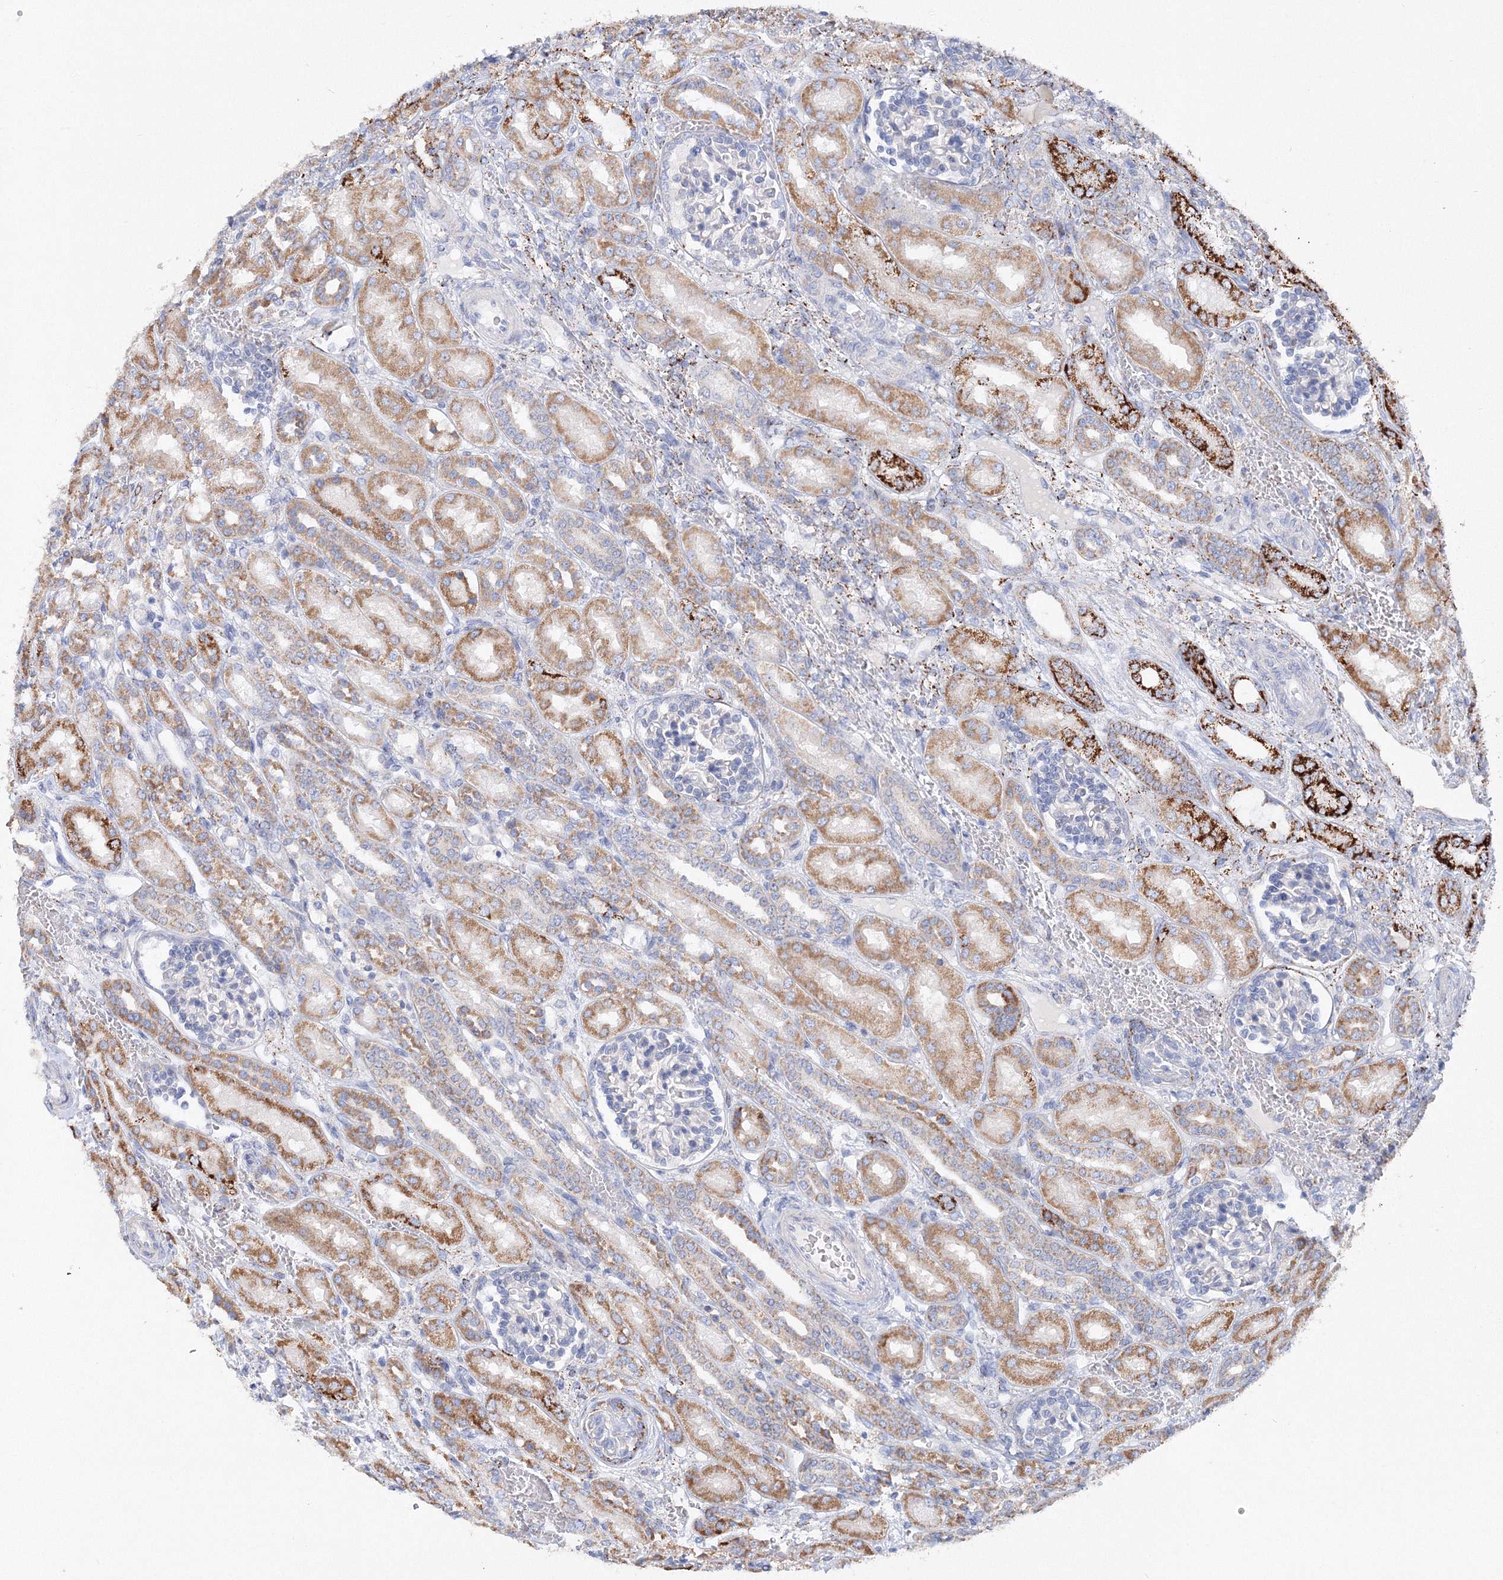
{"staining": {"intensity": "negative", "quantity": "none", "location": "none"}, "tissue": "kidney", "cell_type": "Cells in glomeruli", "image_type": "normal", "snomed": [{"axis": "morphology", "description": "Normal tissue, NOS"}, {"axis": "morphology", "description": "Neoplasm, malignant, NOS"}, {"axis": "topography", "description": "Kidney"}], "caption": "A high-resolution histopathology image shows immunohistochemistry (IHC) staining of unremarkable kidney, which demonstrates no significant expression in cells in glomeruli. (Brightfield microscopy of DAB IHC at high magnification).", "gene": "MERTK", "patient": {"sex": "female", "age": 1}}